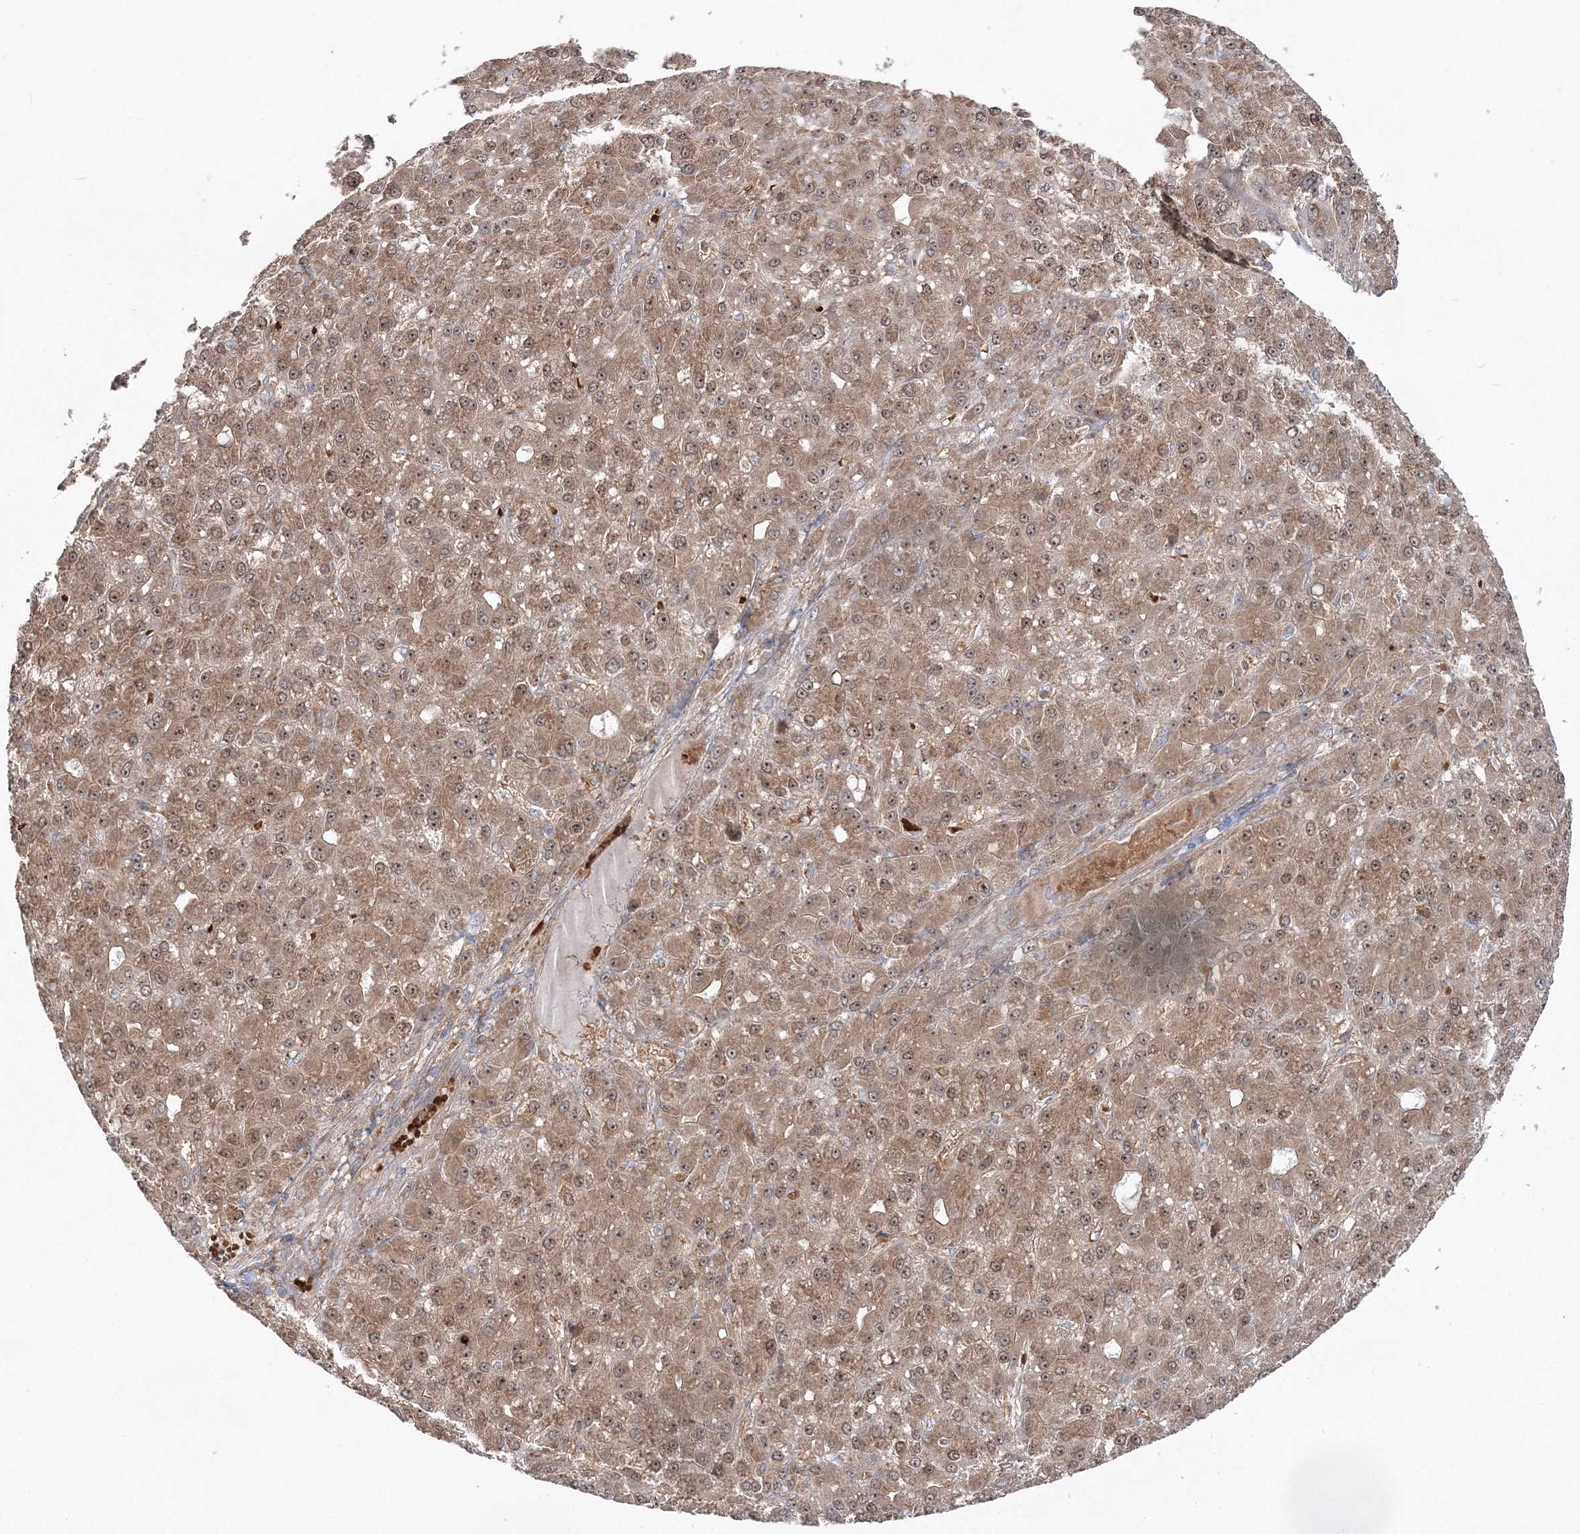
{"staining": {"intensity": "moderate", "quantity": ">75%", "location": "cytoplasmic/membranous,nuclear"}, "tissue": "liver cancer", "cell_type": "Tumor cells", "image_type": "cancer", "snomed": [{"axis": "morphology", "description": "Carcinoma, Hepatocellular, NOS"}, {"axis": "topography", "description": "Liver"}], "caption": "A high-resolution photomicrograph shows IHC staining of liver hepatocellular carcinoma, which demonstrates moderate cytoplasmic/membranous and nuclear positivity in approximately >75% of tumor cells.", "gene": "PCBD2", "patient": {"sex": "male", "age": 67}}